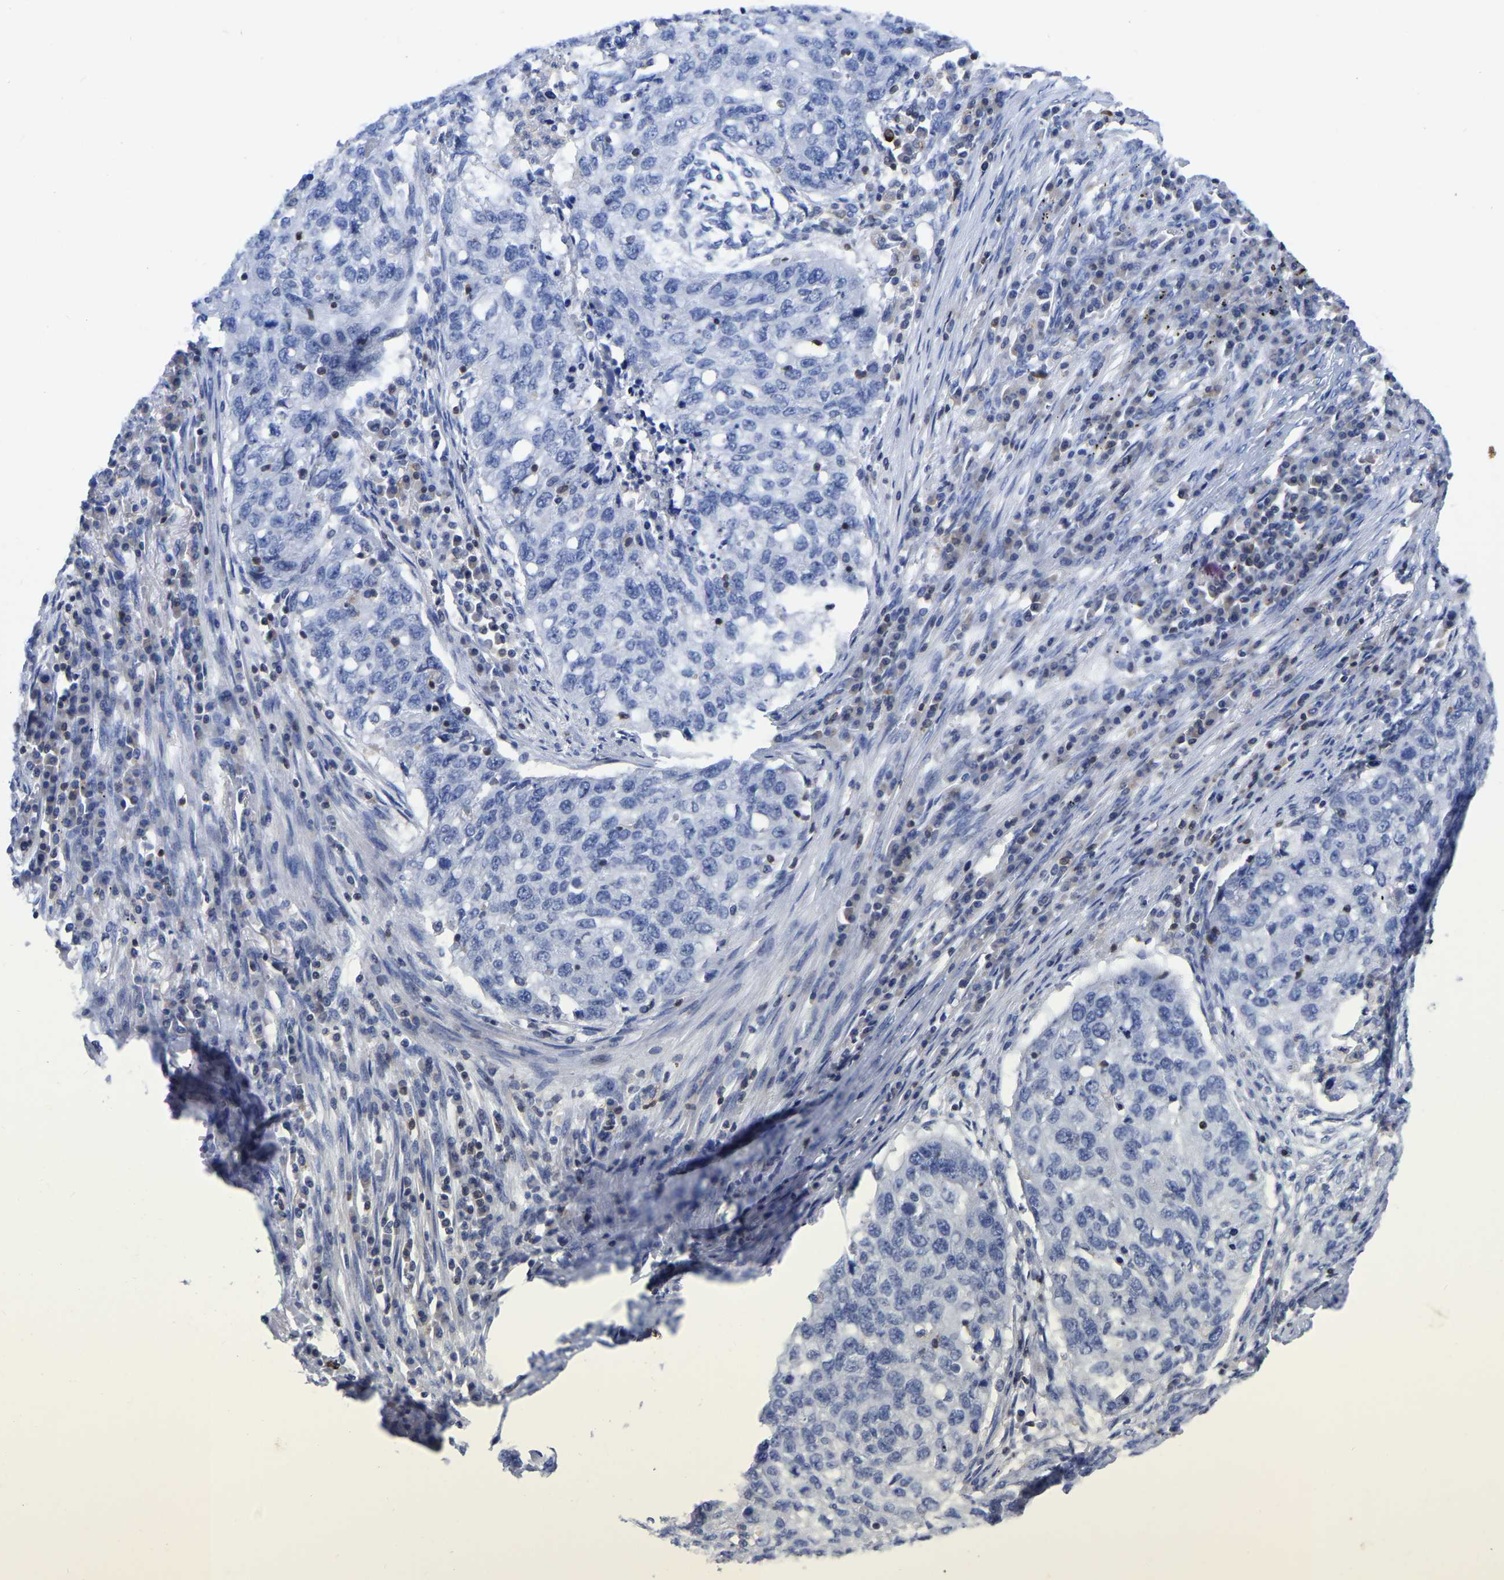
{"staining": {"intensity": "negative", "quantity": "none", "location": "none"}, "tissue": "lung cancer", "cell_type": "Tumor cells", "image_type": "cancer", "snomed": [{"axis": "morphology", "description": "Squamous cell carcinoma, NOS"}, {"axis": "topography", "description": "Lung"}], "caption": "DAB (3,3'-diaminobenzidine) immunohistochemical staining of human lung squamous cell carcinoma shows no significant staining in tumor cells.", "gene": "PTPN7", "patient": {"sex": "female", "age": 63}}